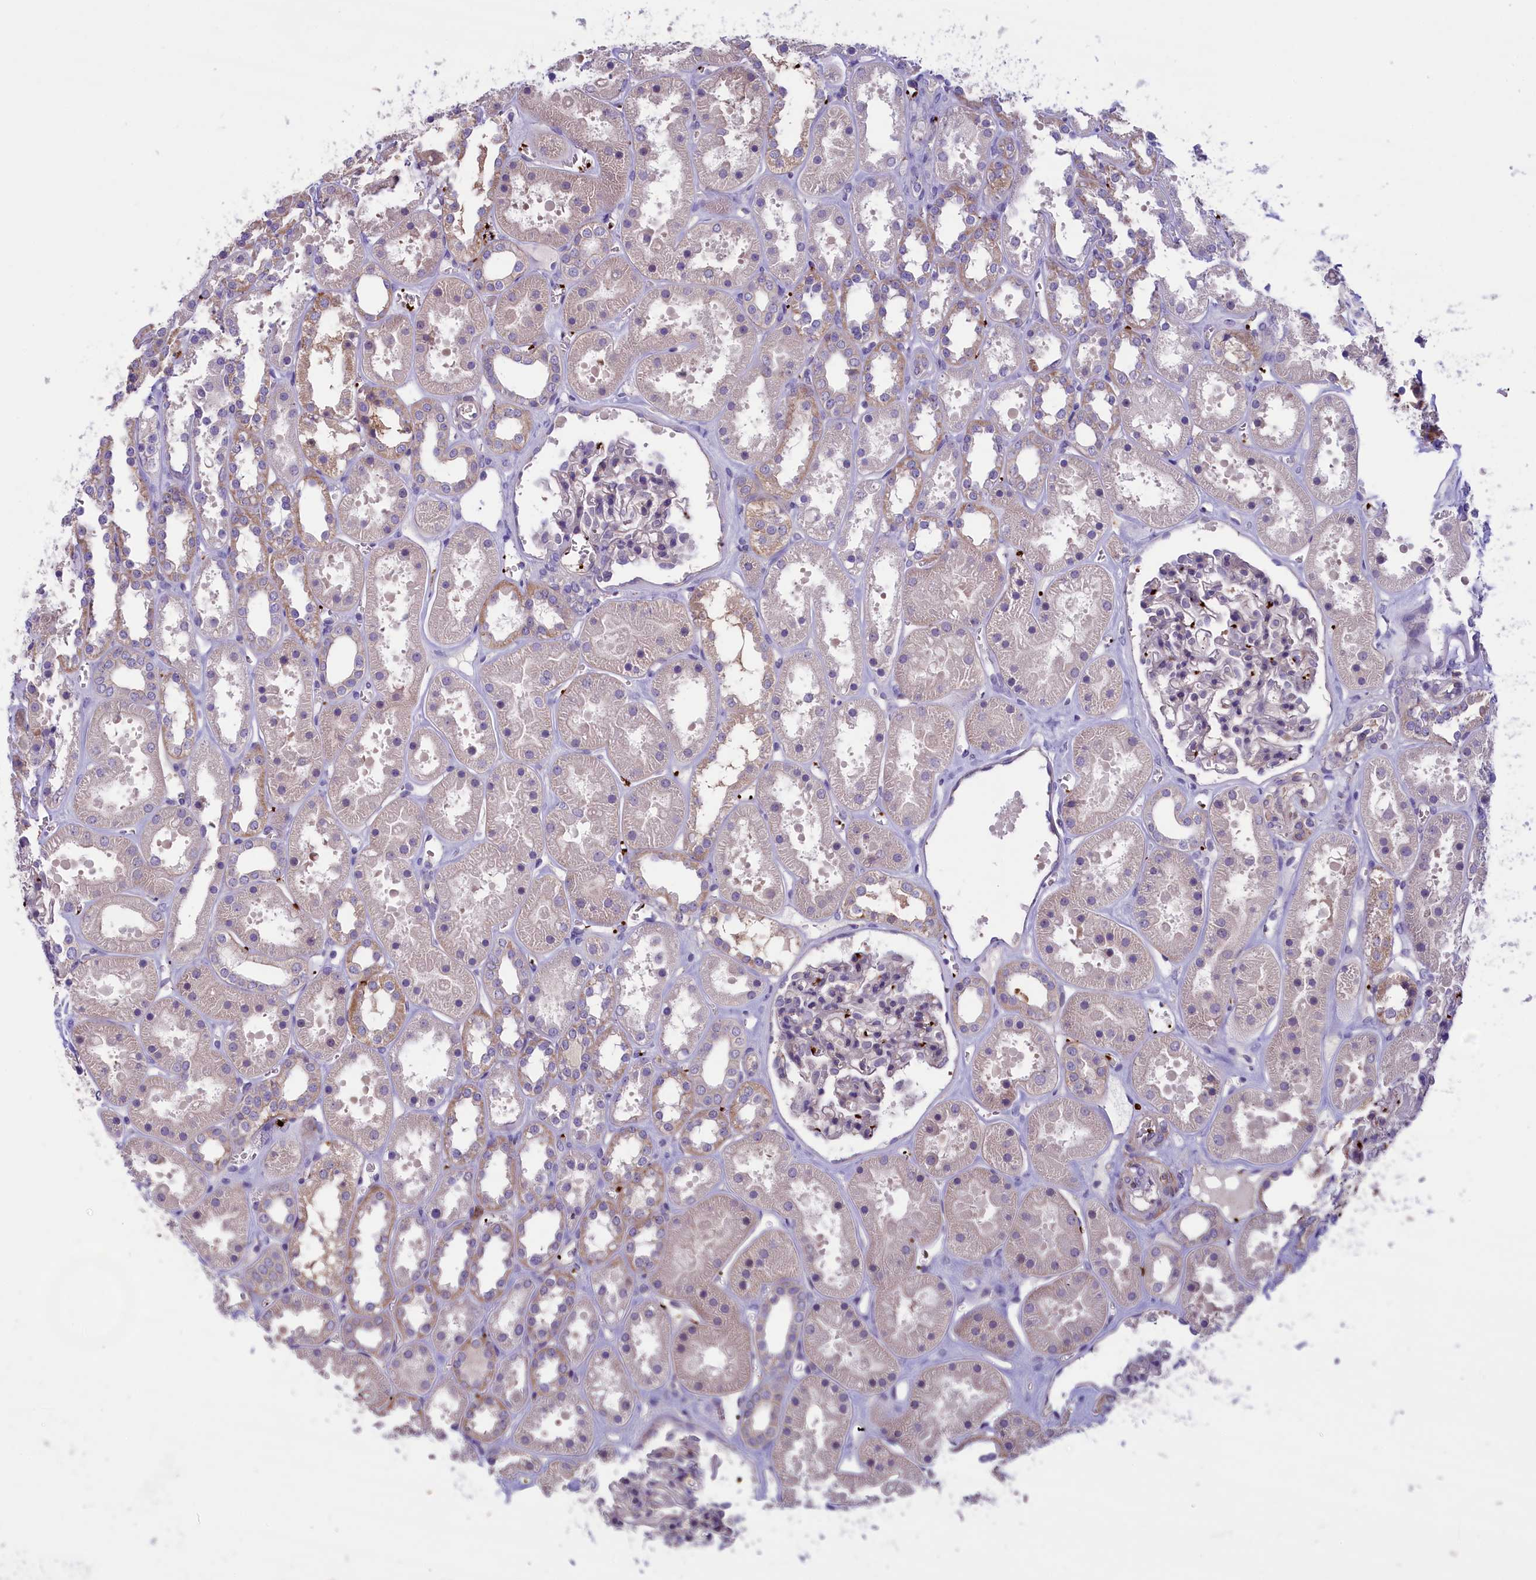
{"staining": {"intensity": "negative", "quantity": "none", "location": "none"}, "tissue": "kidney", "cell_type": "Cells in glomeruli", "image_type": "normal", "snomed": [{"axis": "morphology", "description": "Normal tissue, NOS"}, {"axis": "topography", "description": "Kidney"}], "caption": "This is a histopathology image of immunohistochemistry (IHC) staining of benign kidney, which shows no positivity in cells in glomeruli. (DAB (3,3'-diaminobenzidine) immunohistochemistry with hematoxylin counter stain).", "gene": "HEATR3", "patient": {"sex": "female", "age": 41}}